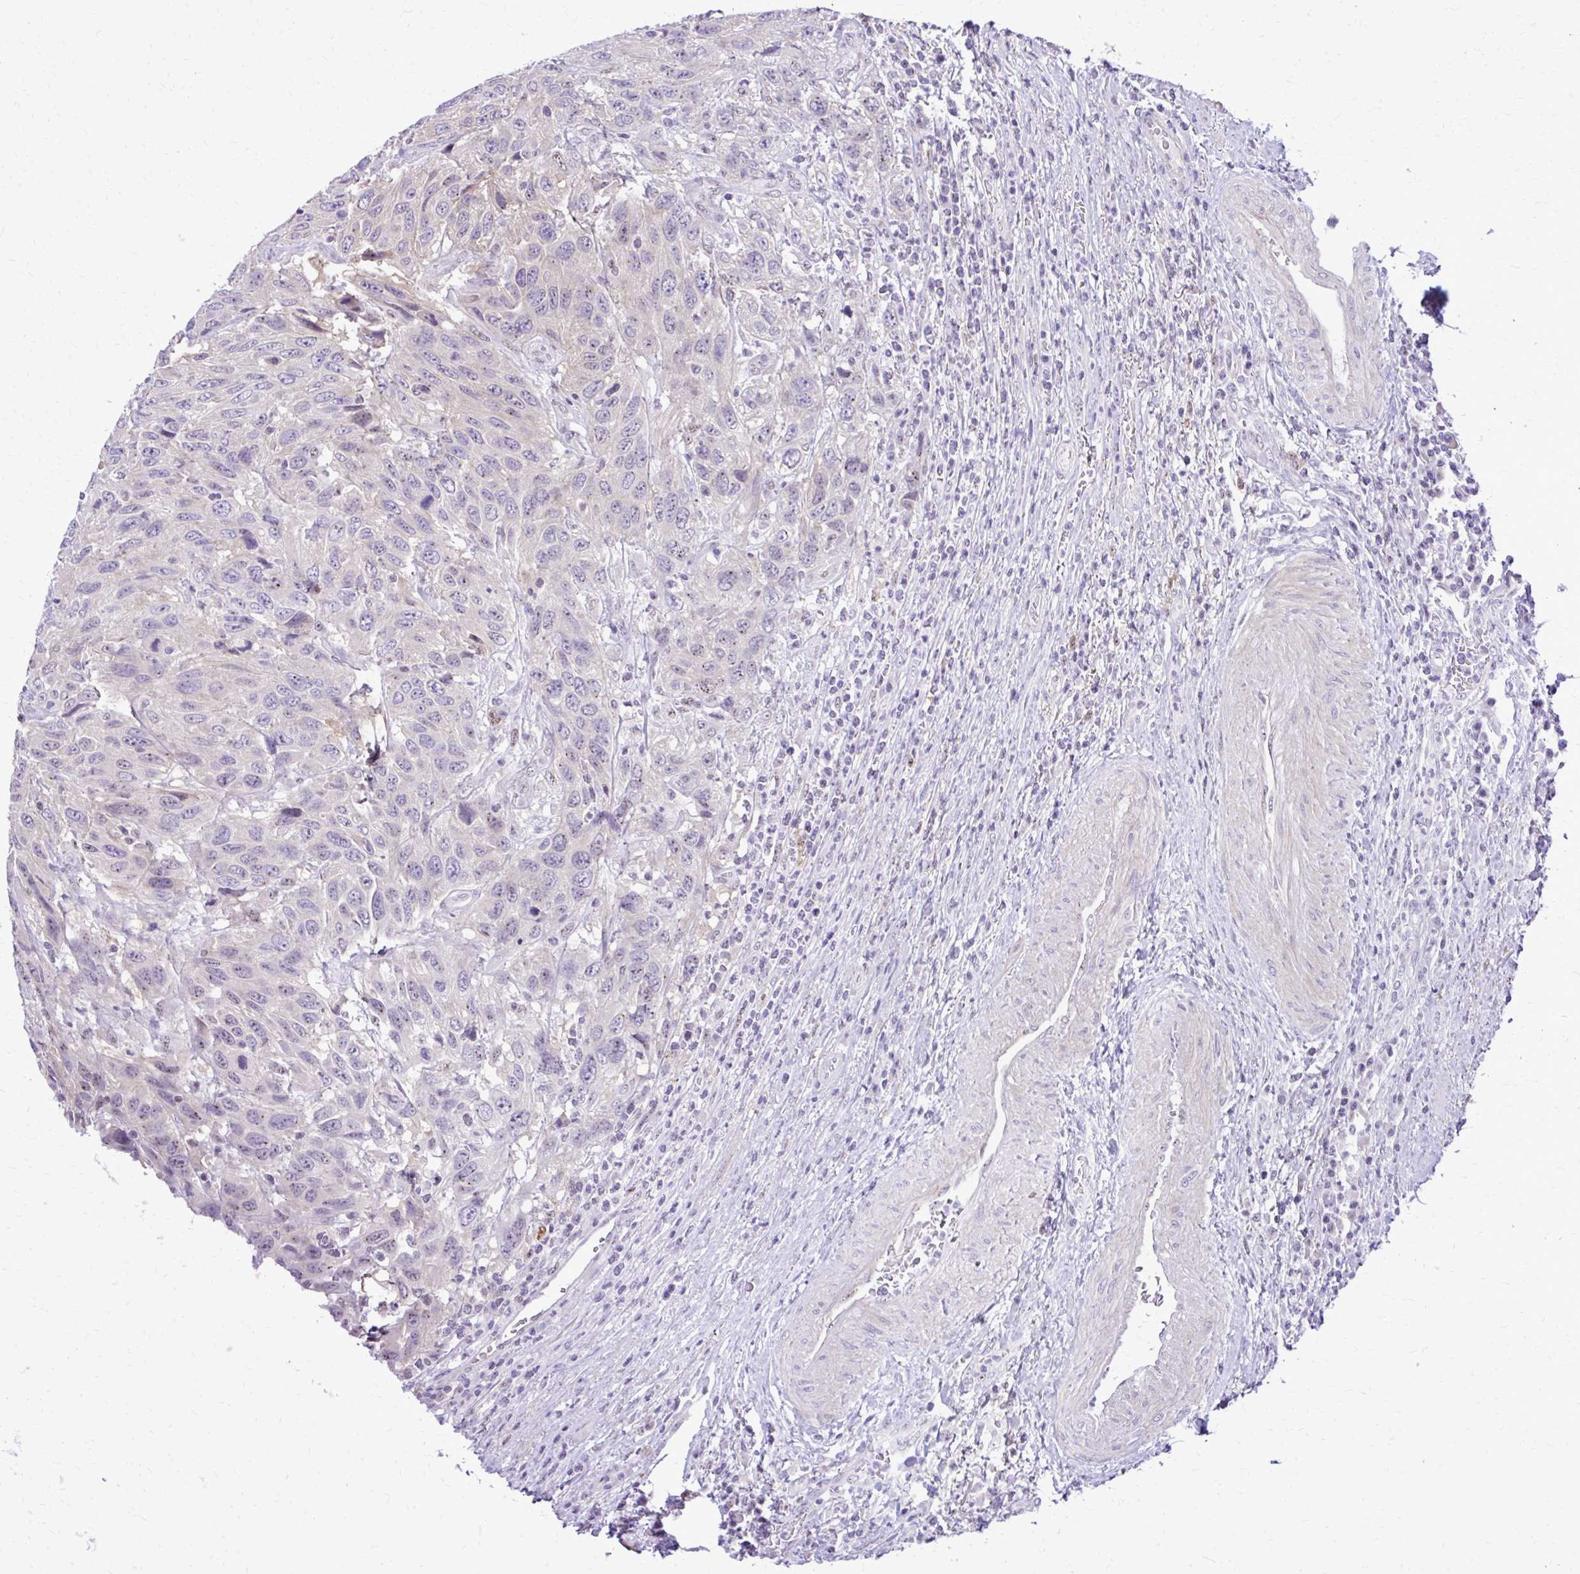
{"staining": {"intensity": "weak", "quantity": "<25%", "location": "cytoplasmic/membranous"}, "tissue": "urothelial cancer", "cell_type": "Tumor cells", "image_type": "cancer", "snomed": [{"axis": "morphology", "description": "Urothelial carcinoma, High grade"}, {"axis": "topography", "description": "Urinary bladder"}], "caption": "Human urothelial cancer stained for a protein using immunohistochemistry shows no expression in tumor cells.", "gene": "RASL11B", "patient": {"sex": "female", "age": 70}}